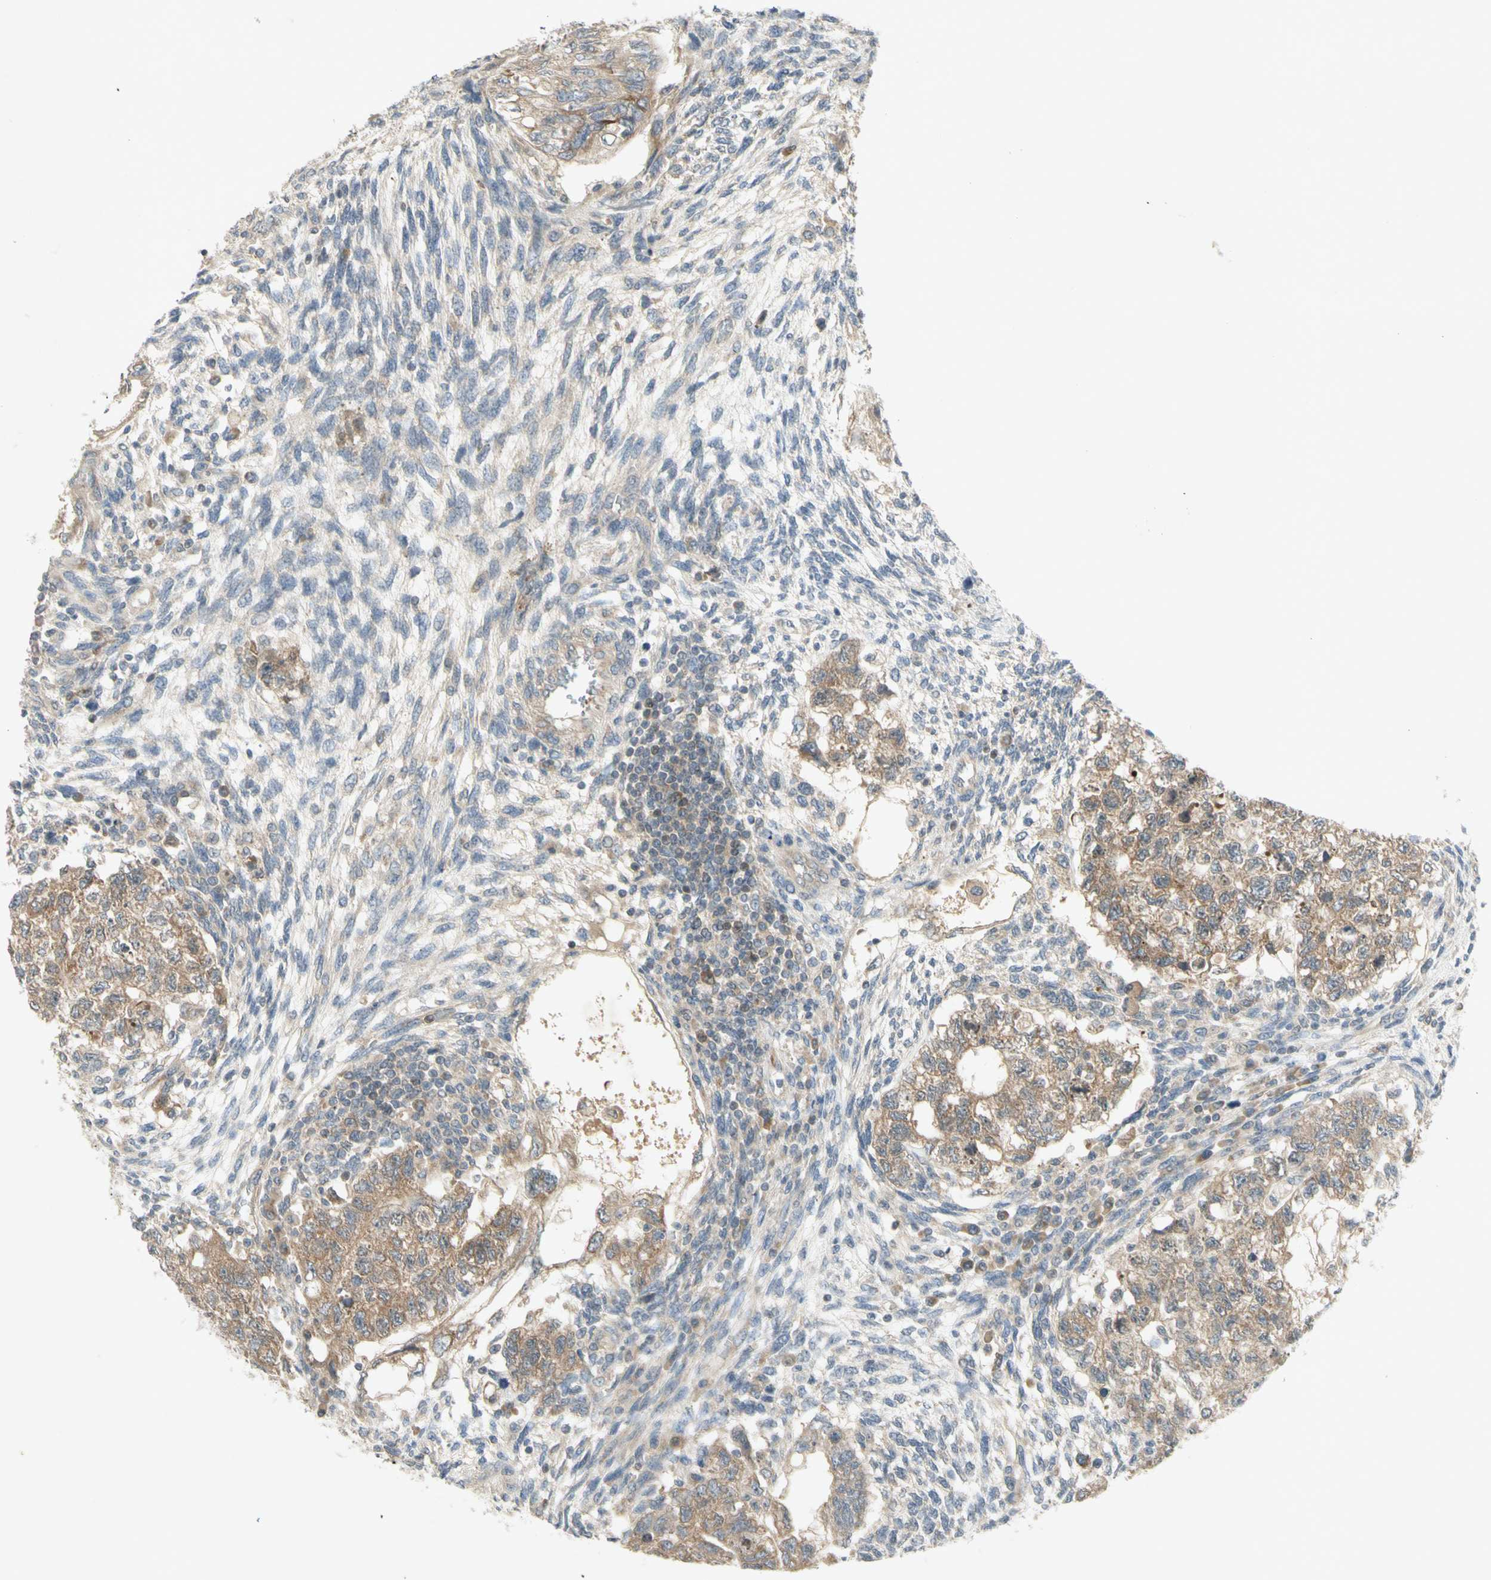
{"staining": {"intensity": "moderate", "quantity": "25%-75%", "location": "cytoplasmic/membranous"}, "tissue": "testis cancer", "cell_type": "Tumor cells", "image_type": "cancer", "snomed": [{"axis": "morphology", "description": "Normal tissue, NOS"}, {"axis": "morphology", "description": "Carcinoma, Embryonal, NOS"}, {"axis": "topography", "description": "Testis"}], "caption": "Embryonal carcinoma (testis) stained with a protein marker exhibits moderate staining in tumor cells.", "gene": "ETF1", "patient": {"sex": "male", "age": 36}}